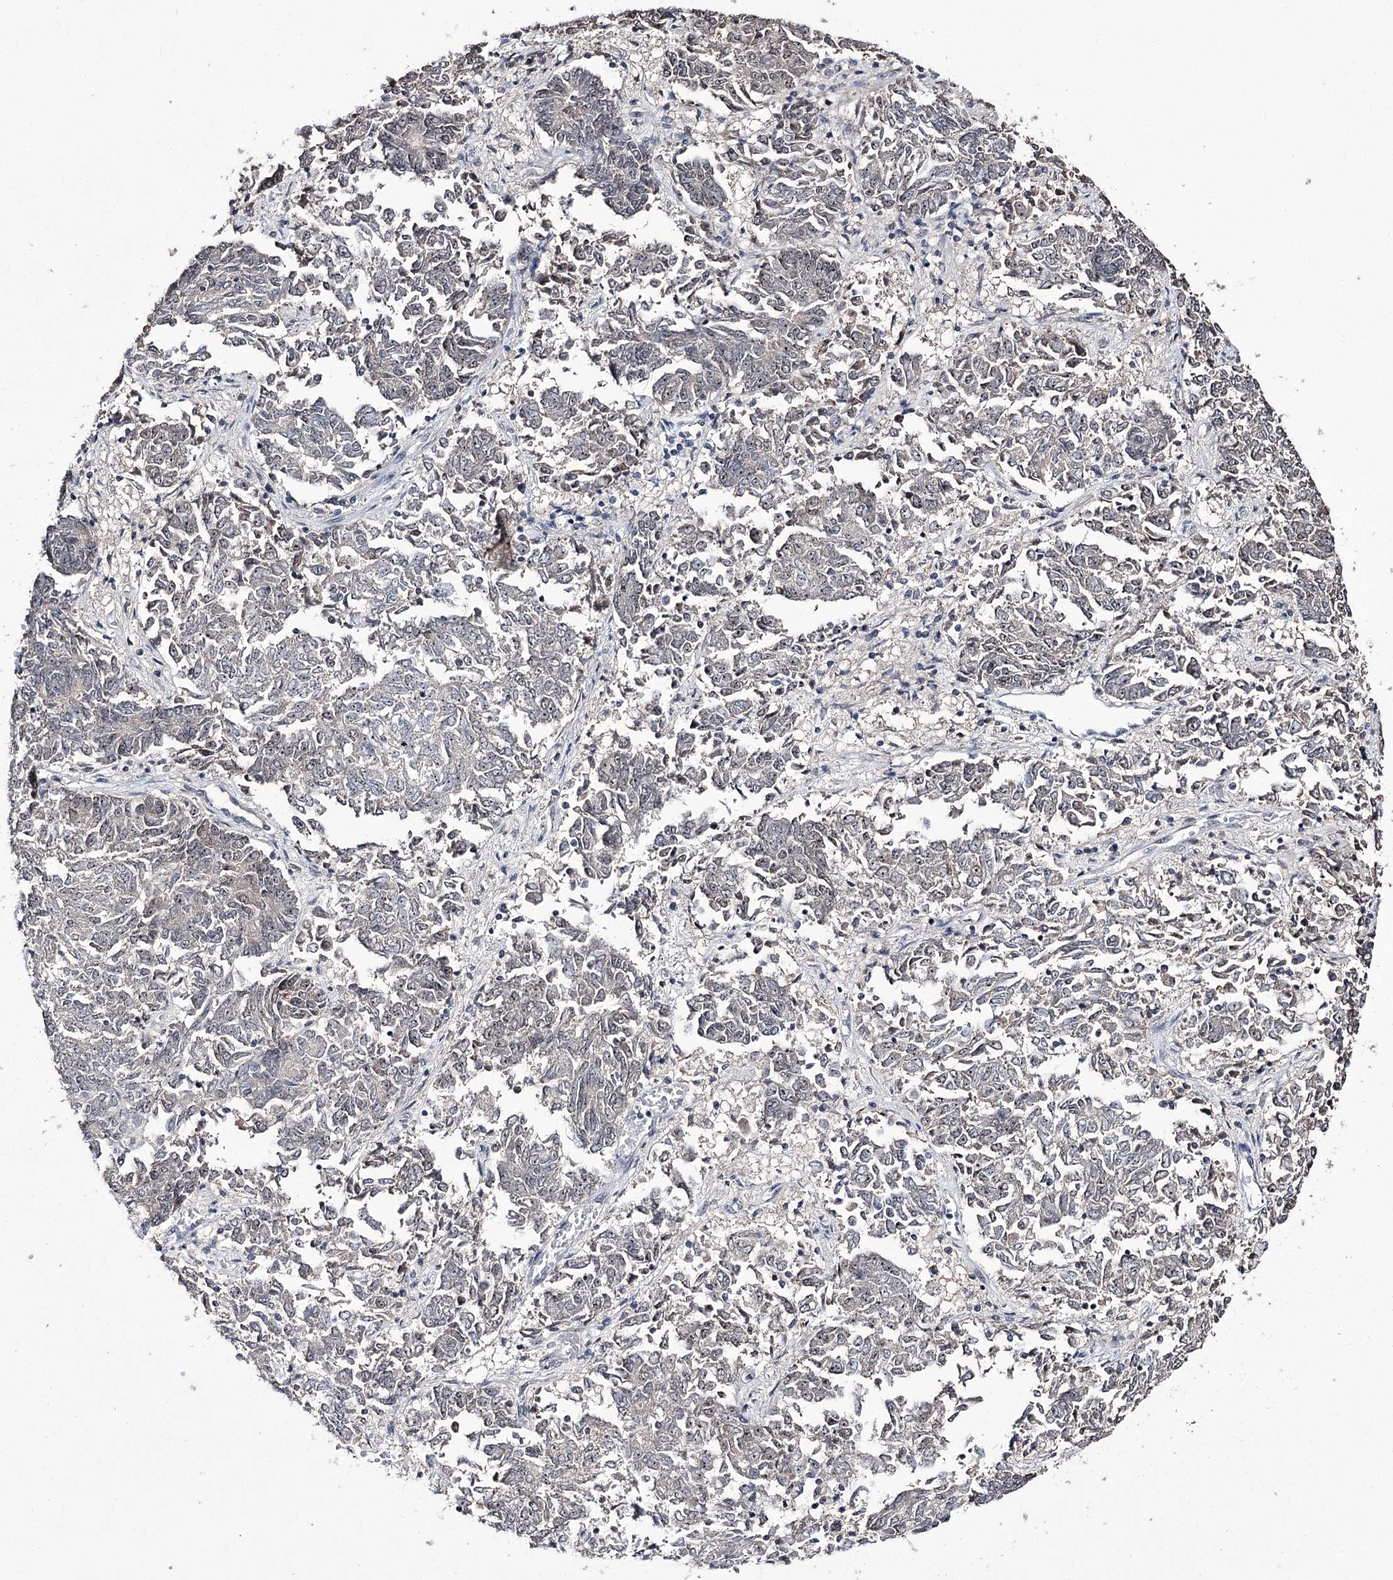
{"staining": {"intensity": "weak", "quantity": "25%-75%", "location": "nuclear"}, "tissue": "endometrial cancer", "cell_type": "Tumor cells", "image_type": "cancer", "snomed": [{"axis": "morphology", "description": "Adenocarcinoma, NOS"}, {"axis": "topography", "description": "Endometrium"}], "caption": "A high-resolution image shows immunohistochemistry staining of endometrial cancer, which shows weak nuclear staining in approximately 25%-75% of tumor cells.", "gene": "VGLL4", "patient": {"sex": "female", "age": 80}}